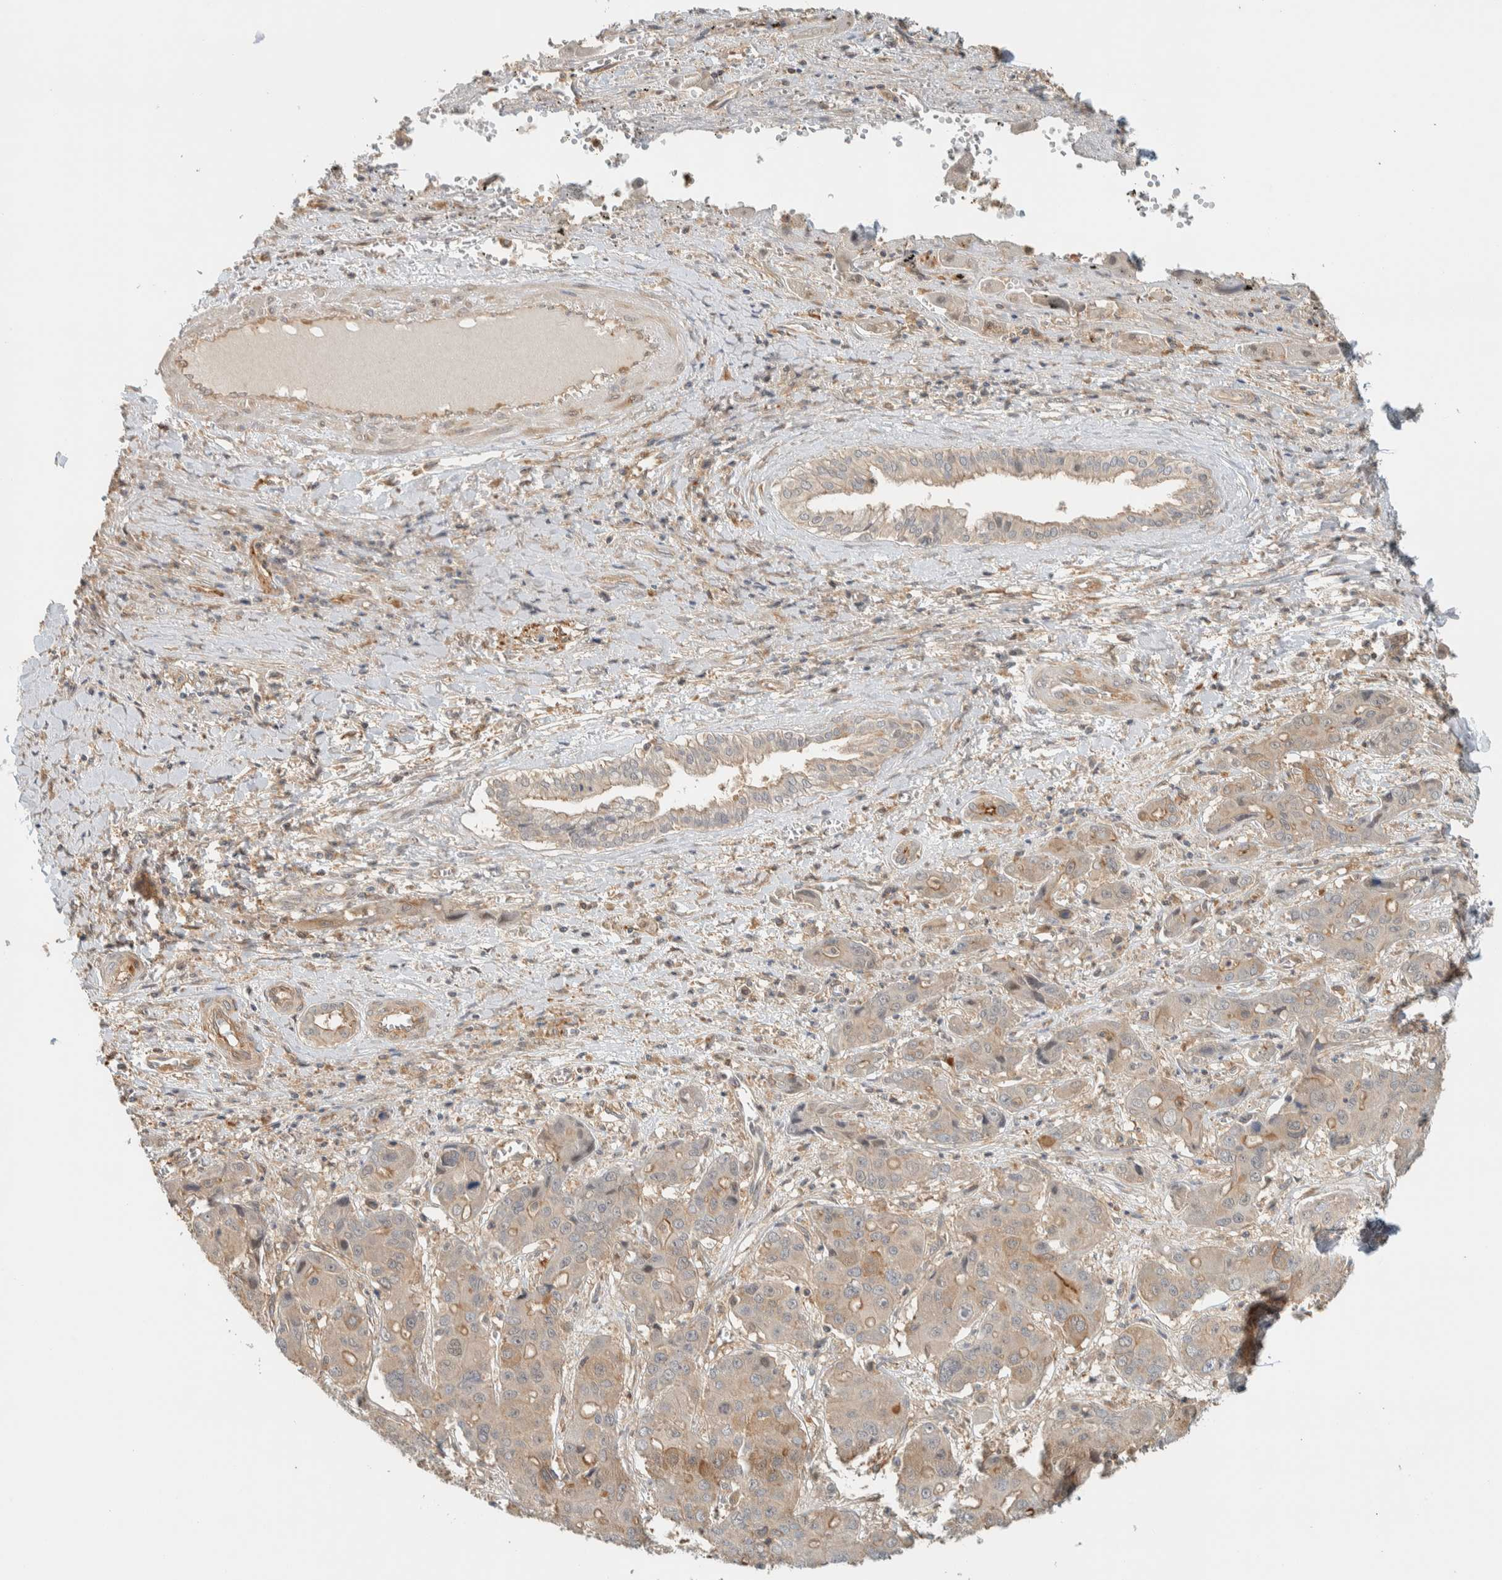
{"staining": {"intensity": "moderate", "quantity": "<25%", "location": "cytoplasmic/membranous"}, "tissue": "liver cancer", "cell_type": "Tumor cells", "image_type": "cancer", "snomed": [{"axis": "morphology", "description": "Cholangiocarcinoma"}, {"axis": "topography", "description": "Liver"}], "caption": "Brown immunohistochemical staining in human liver cholangiocarcinoma demonstrates moderate cytoplasmic/membranous expression in about <25% of tumor cells.", "gene": "RAB11FIP1", "patient": {"sex": "male", "age": 67}}